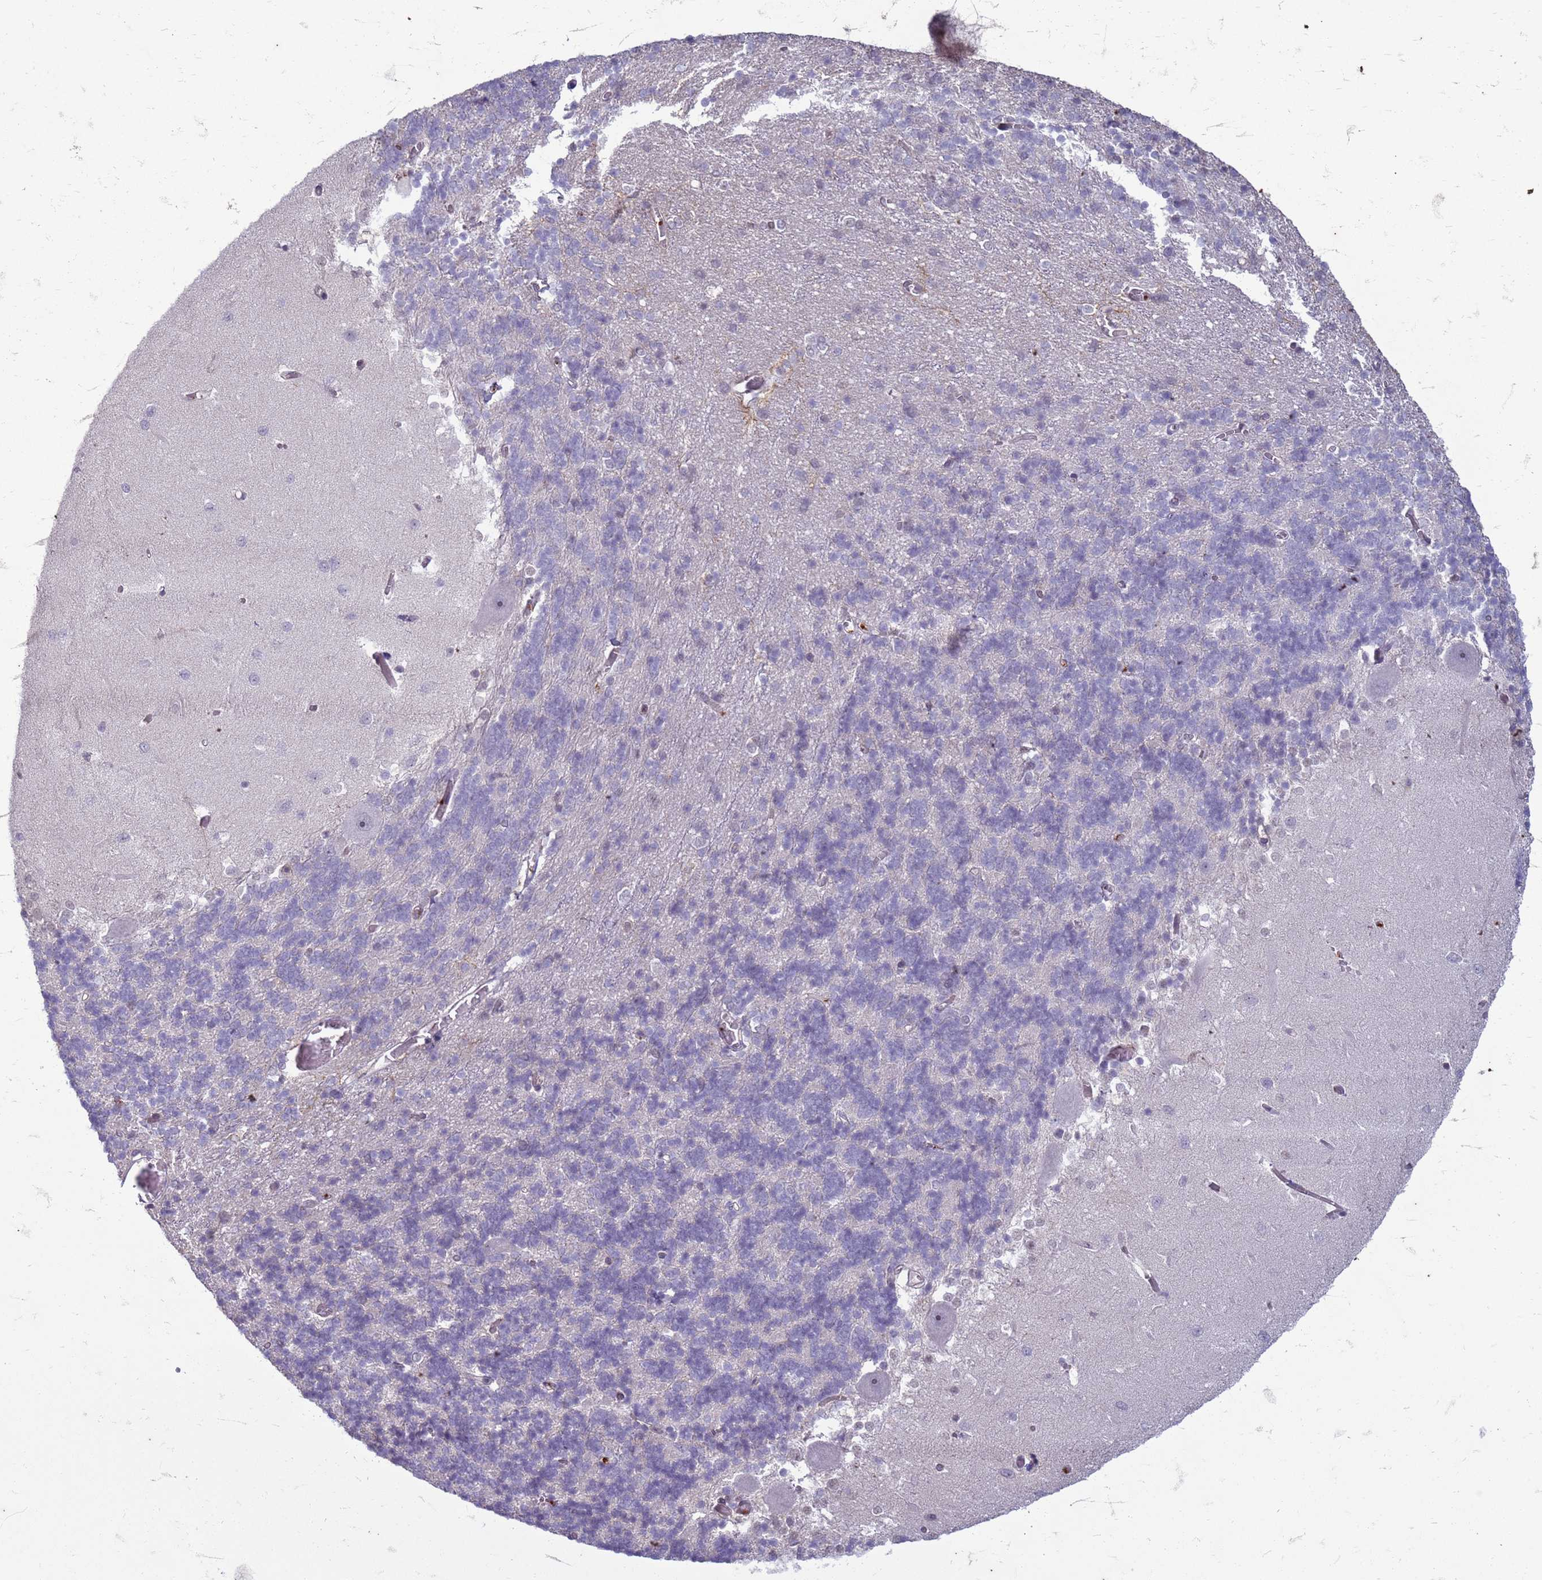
{"staining": {"intensity": "negative", "quantity": "none", "location": "none"}, "tissue": "cerebellum", "cell_type": "Cells in granular layer", "image_type": "normal", "snomed": [{"axis": "morphology", "description": "Normal tissue, NOS"}, {"axis": "topography", "description": "Cerebellum"}], "caption": "Human cerebellum stained for a protein using IHC demonstrates no positivity in cells in granular layer.", "gene": "SLC15A3", "patient": {"sex": "male", "age": 37}}